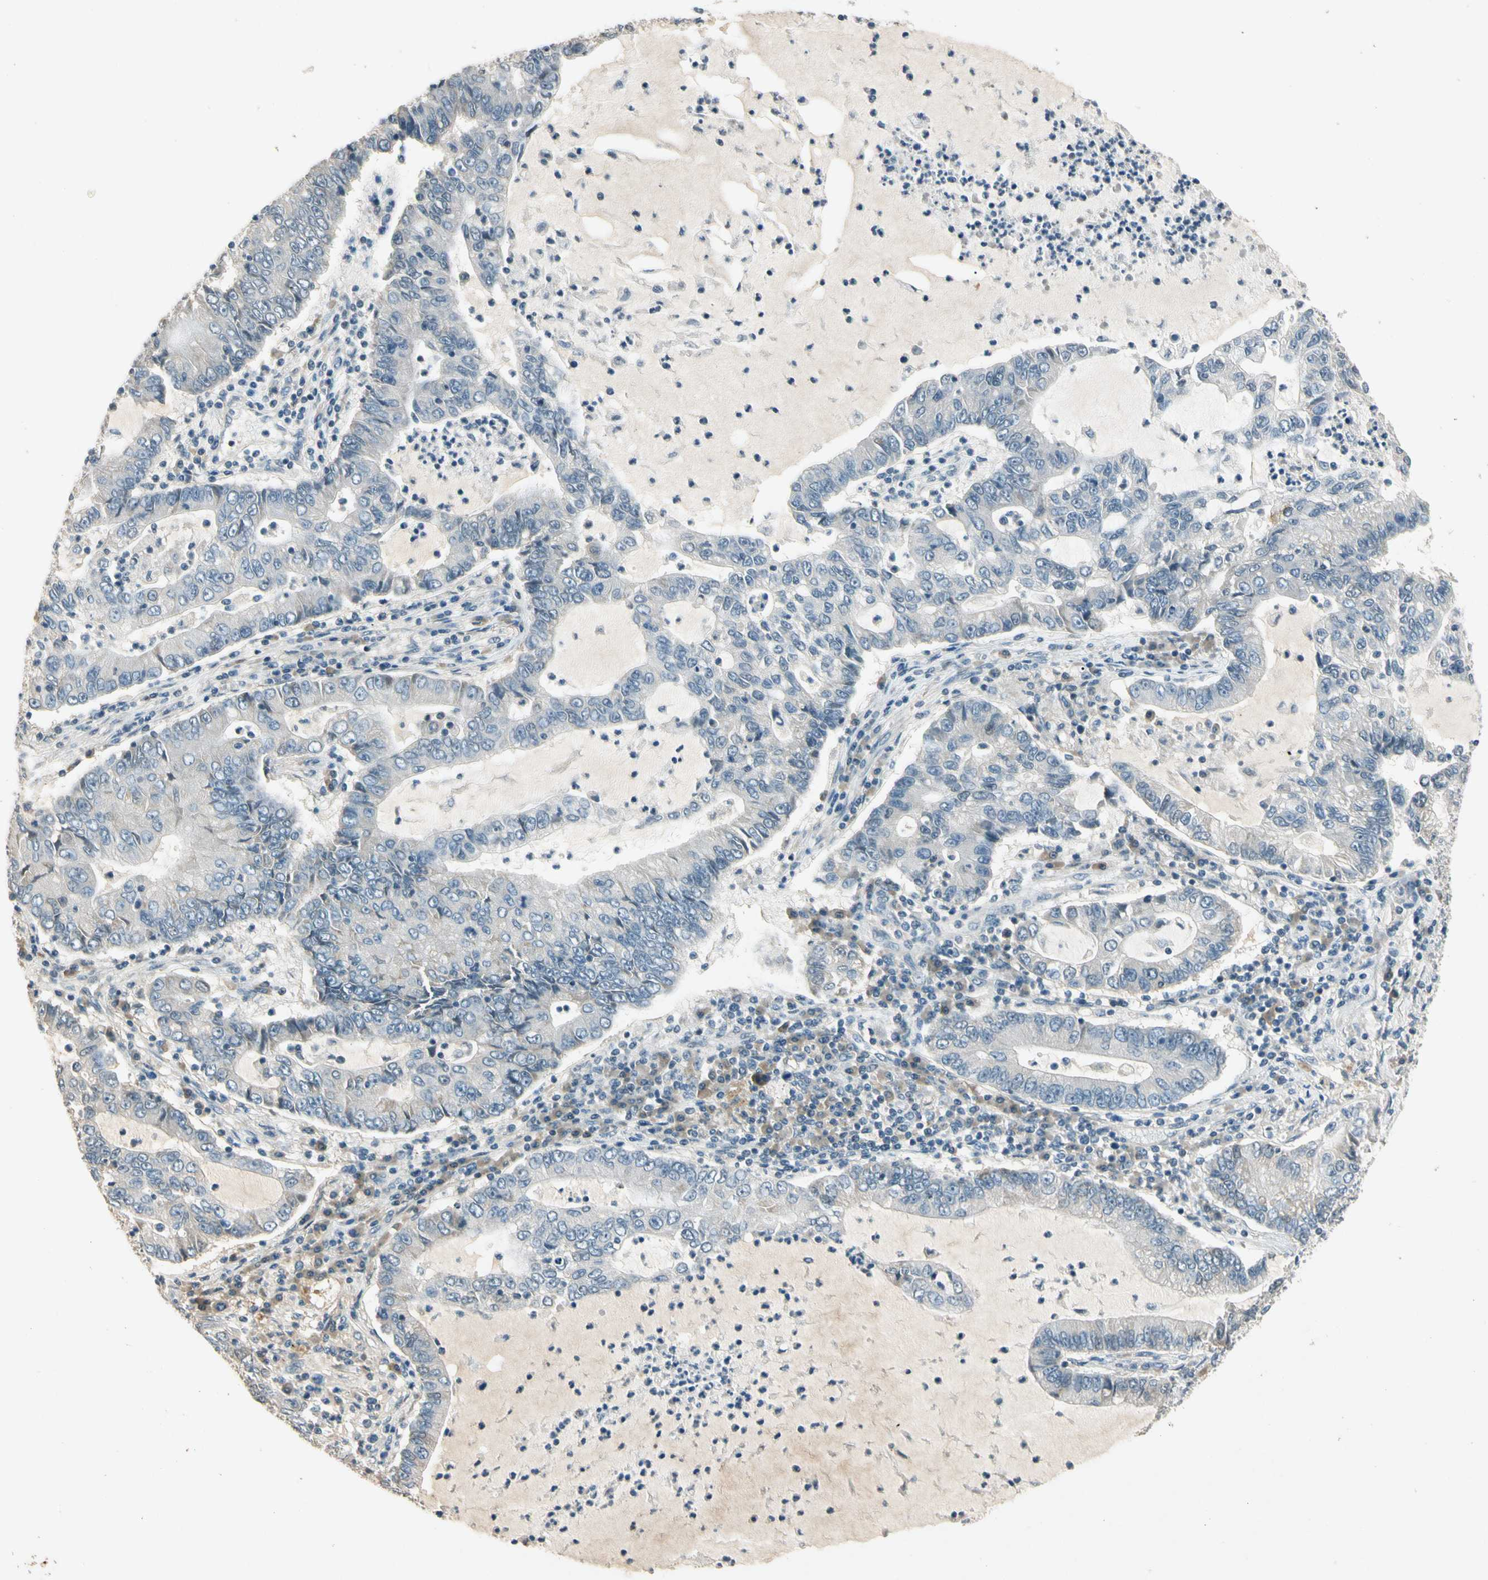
{"staining": {"intensity": "negative", "quantity": "none", "location": "none"}, "tissue": "lung cancer", "cell_type": "Tumor cells", "image_type": "cancer", "snomed": [{"axis": "morphology", "description": "Adenocarcinoma, NOS"}, {"axis": "topography", "description": "Lung"}], "caption": "IHC micrograph of lung adenocarcinoma stained for a protein (brown), which reveals no expression in tumor cells.", "gene": "ZBTB4", "patient": {"sex": "female", "age": 51}}